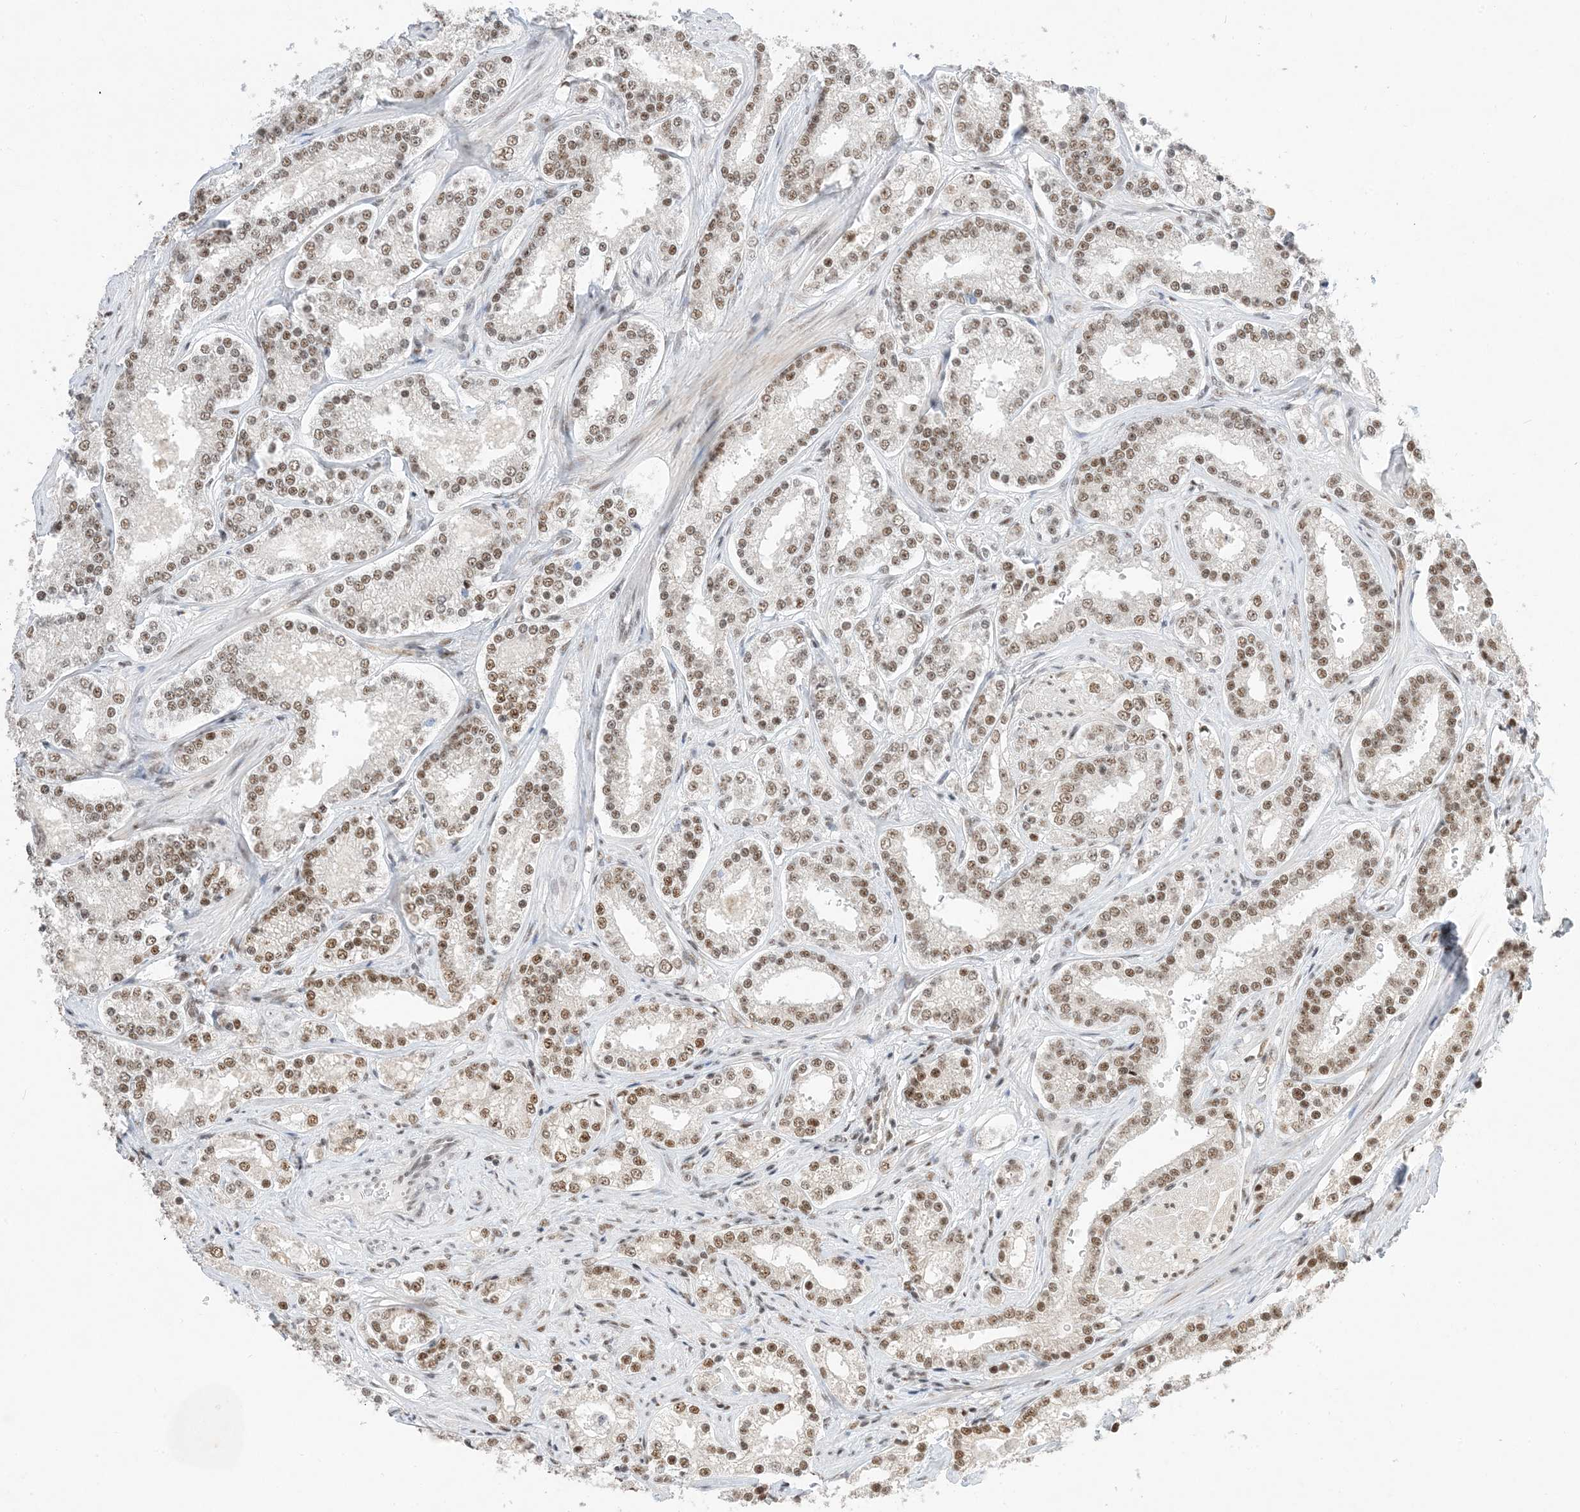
{"staining": {"intensity": "moderate", "quantity": ">75%", "location": "nuclear"}, "tissue": "prostate cancer", "cell_type": "Tumor cells", "image_type": "cancer", "snomed": [{"axis": "morphology", "description": "Normal tissue, NOS"}, {"axis": "morphology", "description": "Adenocarcinoma, High grade"}, {"axis": "topography", "description": "Prostate"}], "caption": "Immunohistochemical staining of adenocarcinoma (high-grade) (prostate) demonstrates moderate nuclear protein staining in approximately >75% of tumor cells. Using DAB (3,3'-diaminobenzidine) (brown) and hematoxylin (blue) stains, captured at high magnification using brightfield microscopy.", "gene": "SF3A3", "patient": {"sex": "male", "age": 83}}